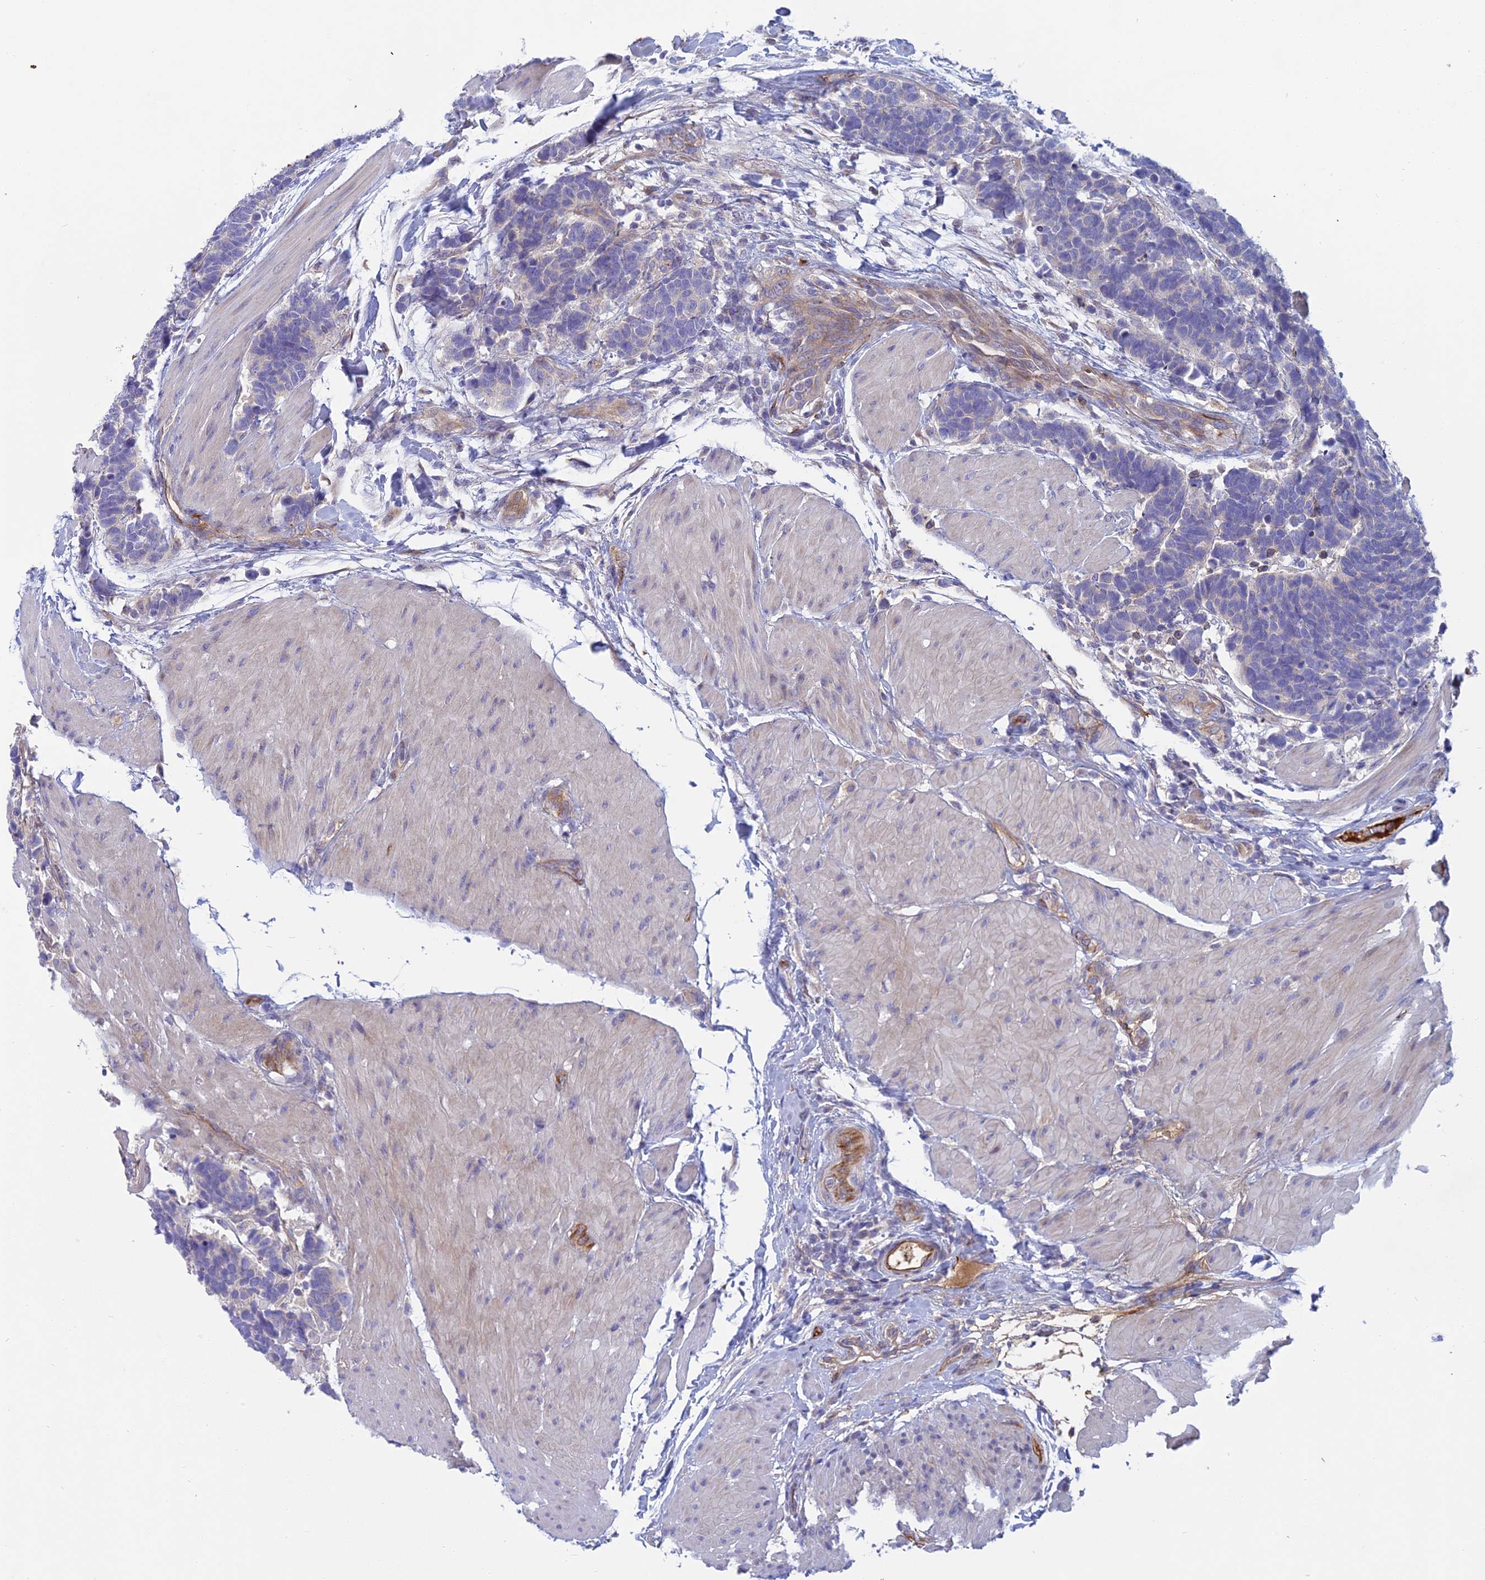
{"staining": {"intensity": "negative", "quantity": "none", "location": "none"}, "tissue": "carcinoid", "cell_type": "Tumor cells", "image_type": "cancer", "snomed": [{"axis": "morphology", "description": "Carcinoma, NOS"}, {"axis": "morphology", "description": "Carcinoid, malignant, NOS"}, {"axis": "topography", "description": "Urinary bladder"}], "caption": "DAB (3,3'-diaminobenzidine) immunohistochemical staining of human carcinoma reveals no significant staining in tumor cells.", "gene": "DUS2", "patient": {"sex": "male", "age": 57}}